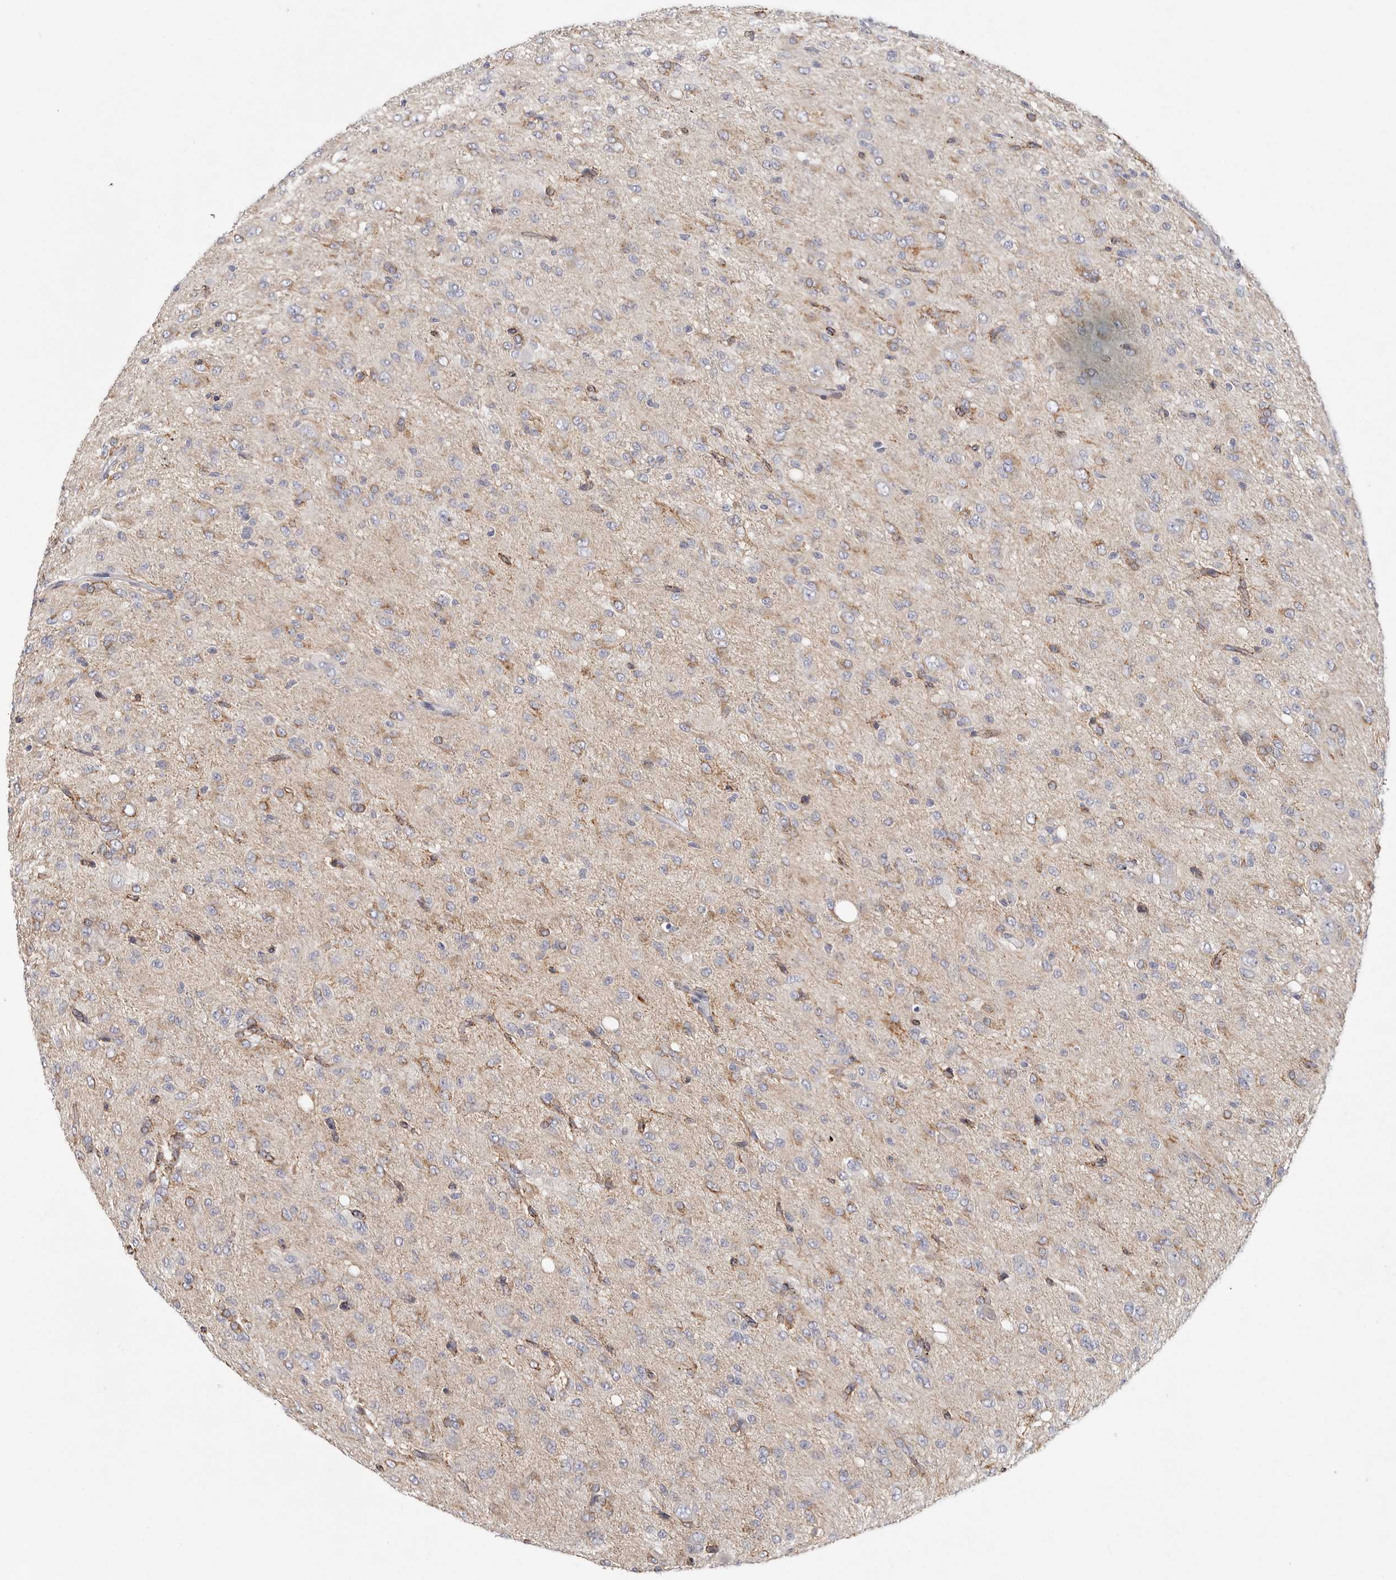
{"staining": {"intensity": "weak", "quantity": "<25%", "location": "cytoplasmic/membranous"}, "tissue": "glioma", "cell_type": "Tumor cells", "image_type": "cancer", "snomed": [{"axis": "morphology", "description": "Glioma, malignant, High grade"}, {"axis": "topography", "description": "Brain"}], "caption": "Immunohistochemical staining of human glioma reveals no significant expression in tumor cells.", "gene": "ELP3", "patient": {"sex": "female", "age": 59}}